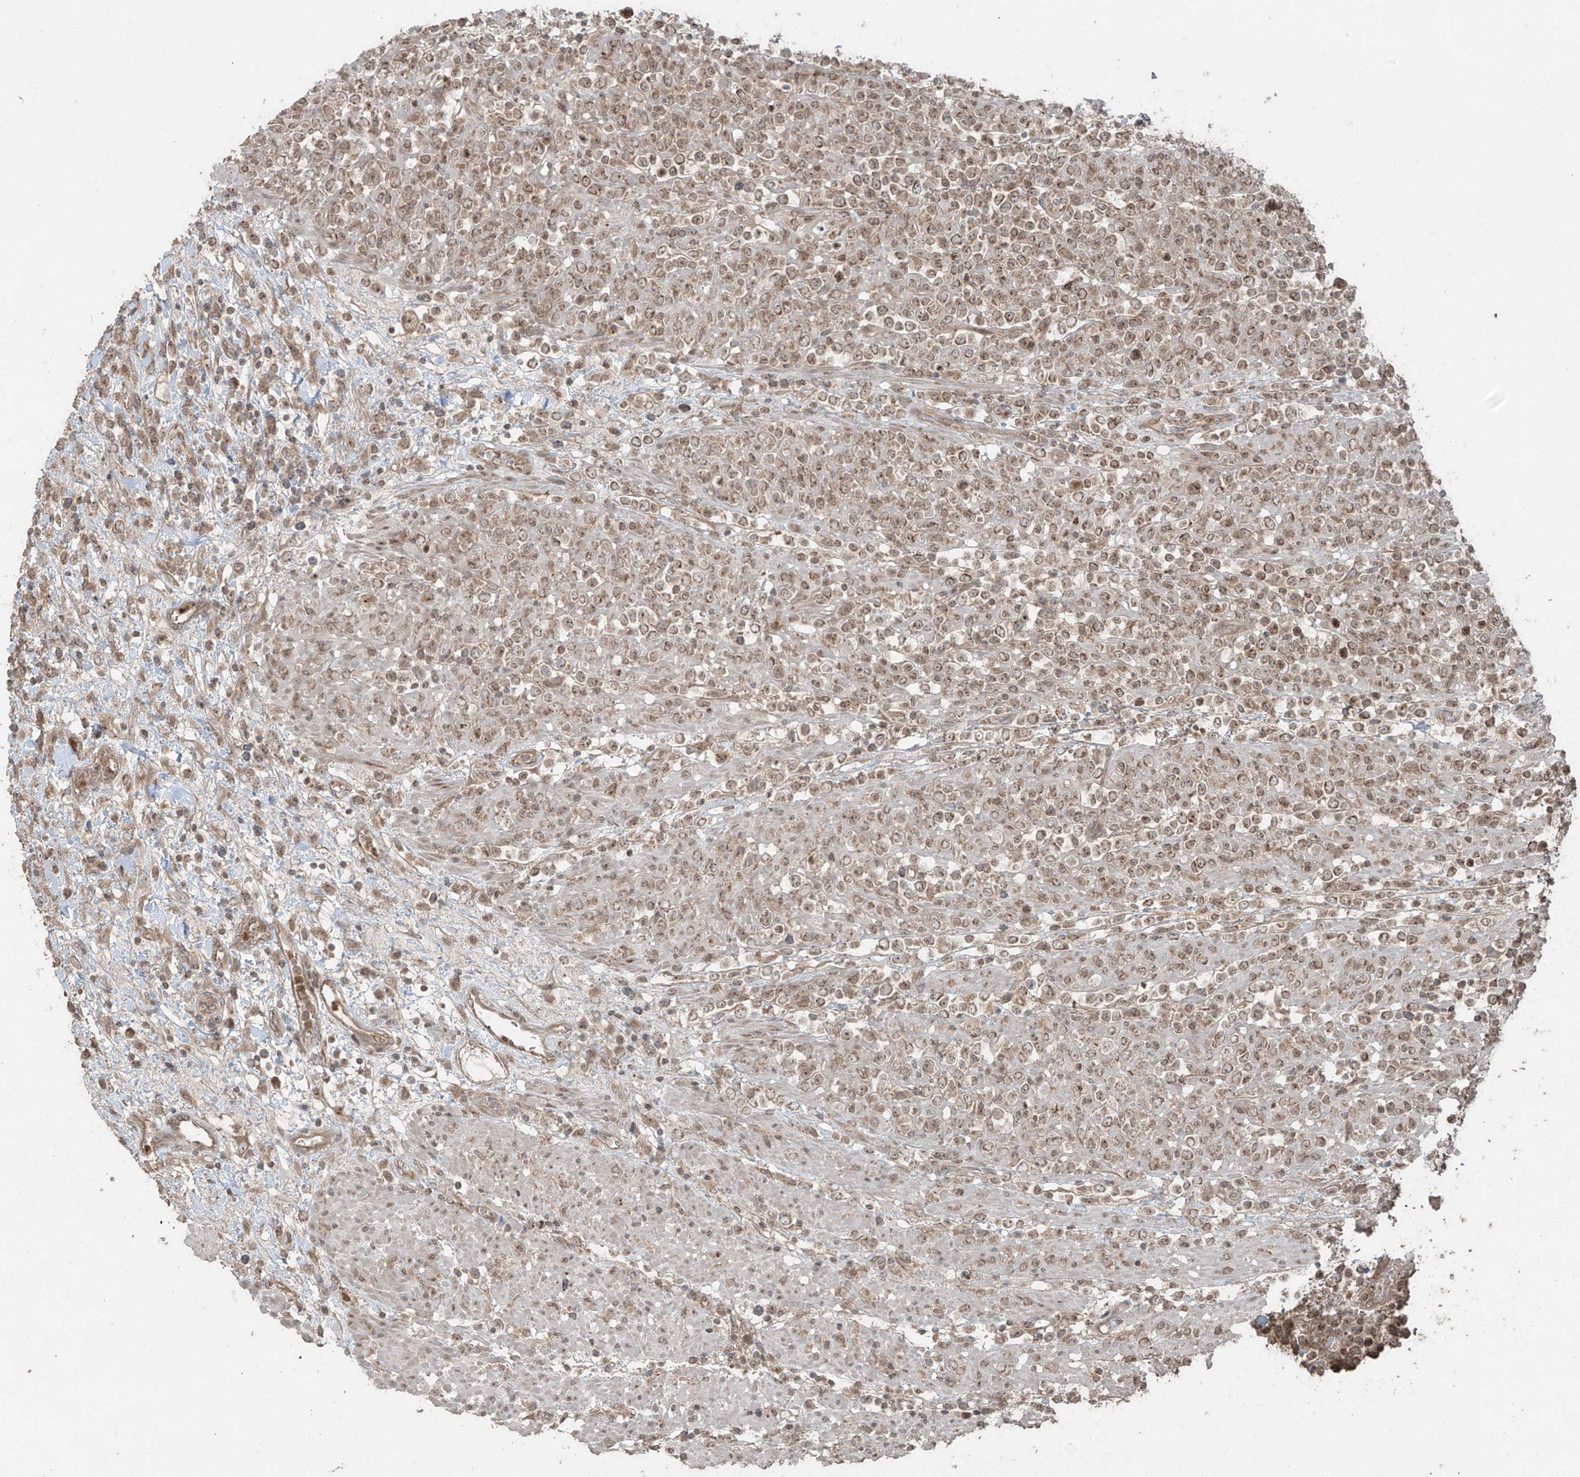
{"staining": {"intensity": "moderate", "quantity": ">75%", "location": "cytoplasmic/membranous"}, "tissue": "lymphoma", "cell_type": "Tumor cells", "image_type": "cancer", "snomed": [{"axis": "morphology", "description": "Malignant lymphoma, non-Hodgkin's type, High grade"}, {"axis": "topography", "description": "Colon"}], "caption": "Immunohistochemistry (DAB) staining of human lymphoma exhibits moderate cytoplasmic/membranous protein positivity in about >75% of tumor cells. The staining was performed using DAB (3,3'-diaminobenzidine), with brown indicating positive protein expression. Nuclei are stained blue with hematoxylin.", "gene": "PGPEP1", "patient": {"sex": "female", "age": 53}}